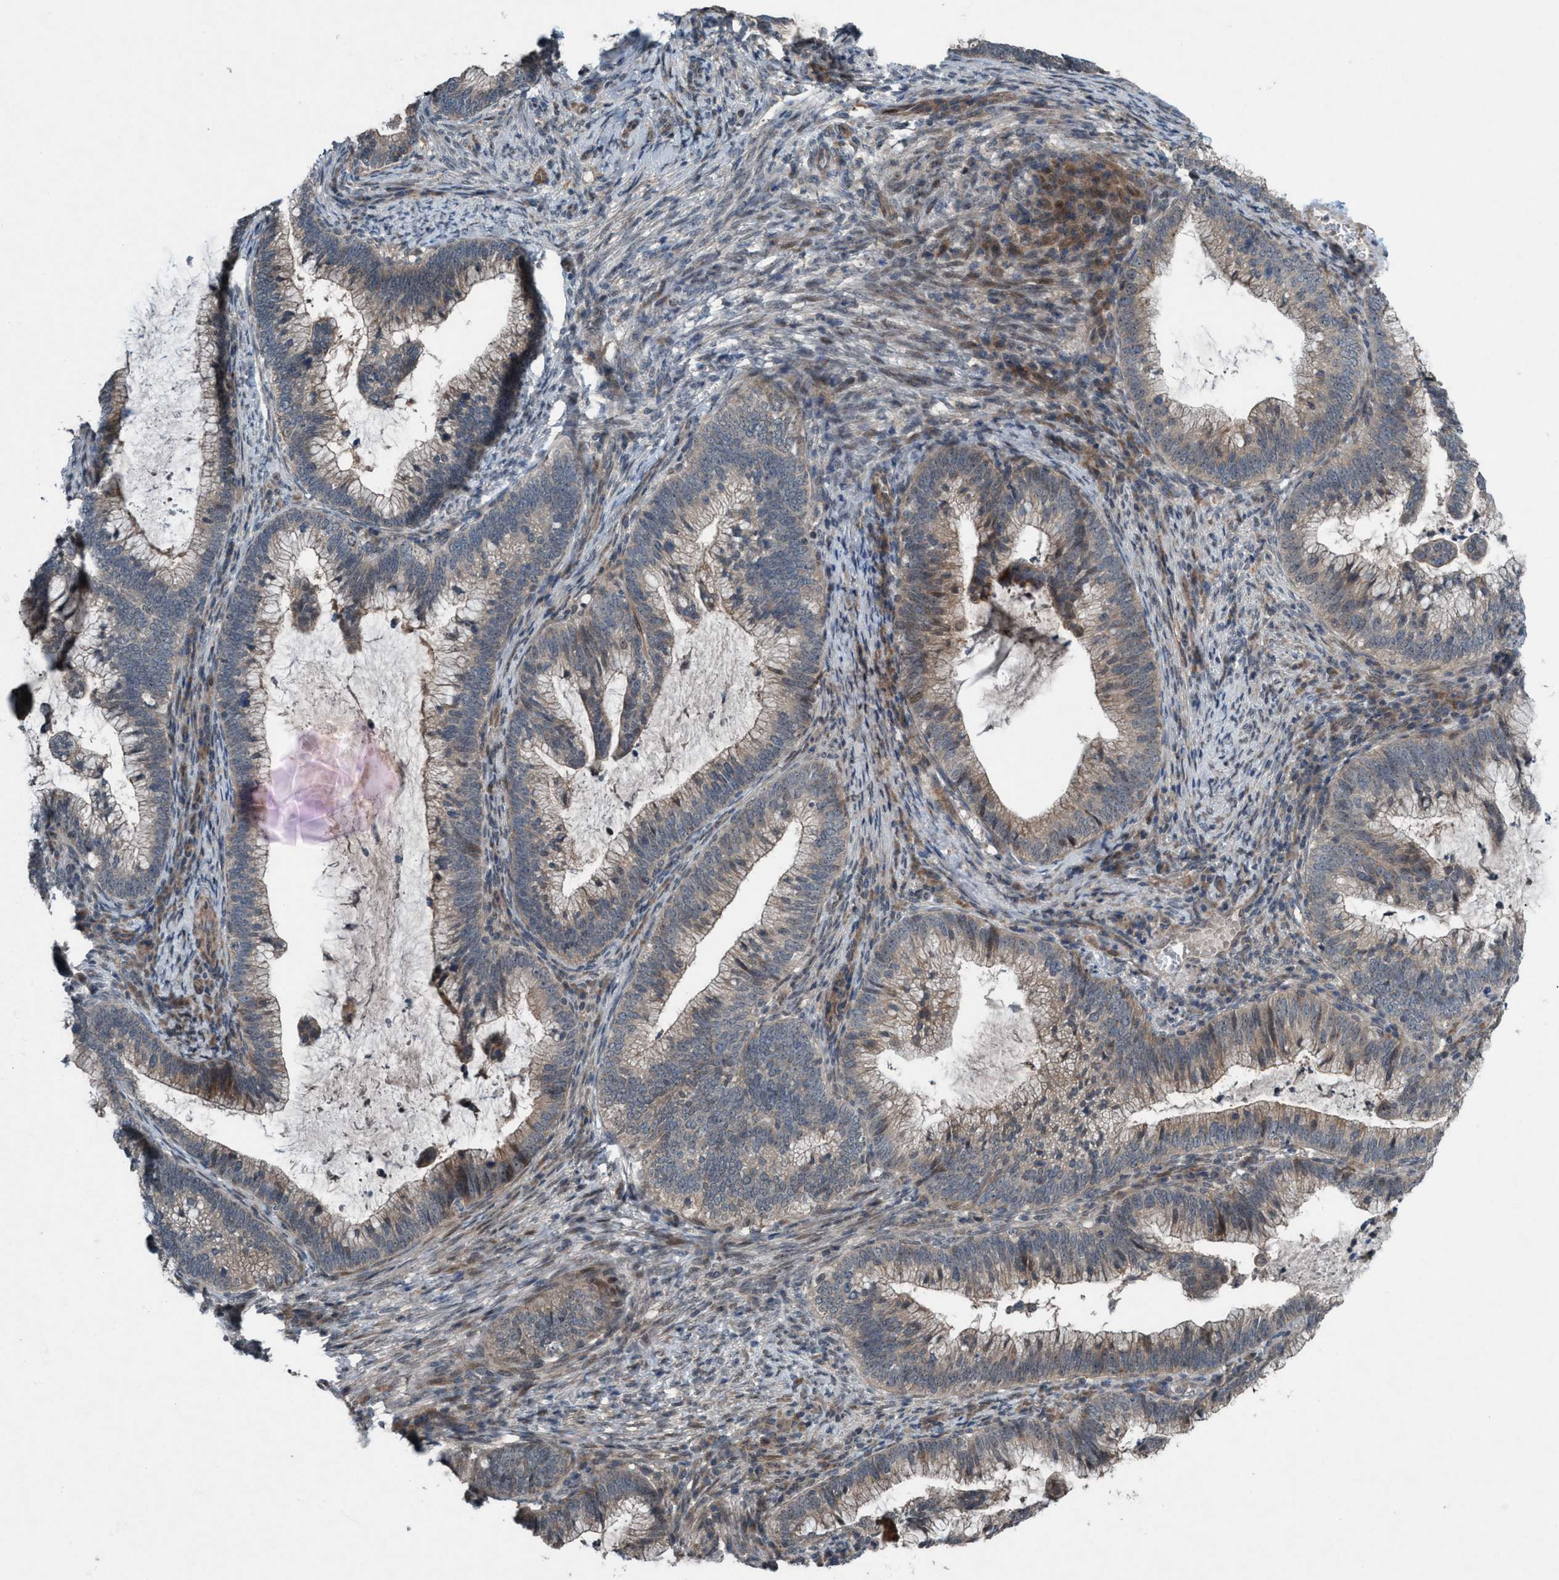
{"staining": {"intensity": "weak", "quantity": "25%-75%", "location": "cytoplasmic/membranous"}, "tissue": "cervical cancer", "cell_type": "Tumor cells", "image_type": "cancer", "snomed": [{"axis": "morphology", "description": "Adenocarcinoma, NOS"}, {"axis": "topography", "description": "Cervix"}], "caption": "A micrograph of cervical cancer (adenocarcinoma) stained for a protein displays weak cytoplasmic/membranous brown staining in tumor cells.", "gene": "NISCH", "patient": {"sex": "female", "age": 36}}